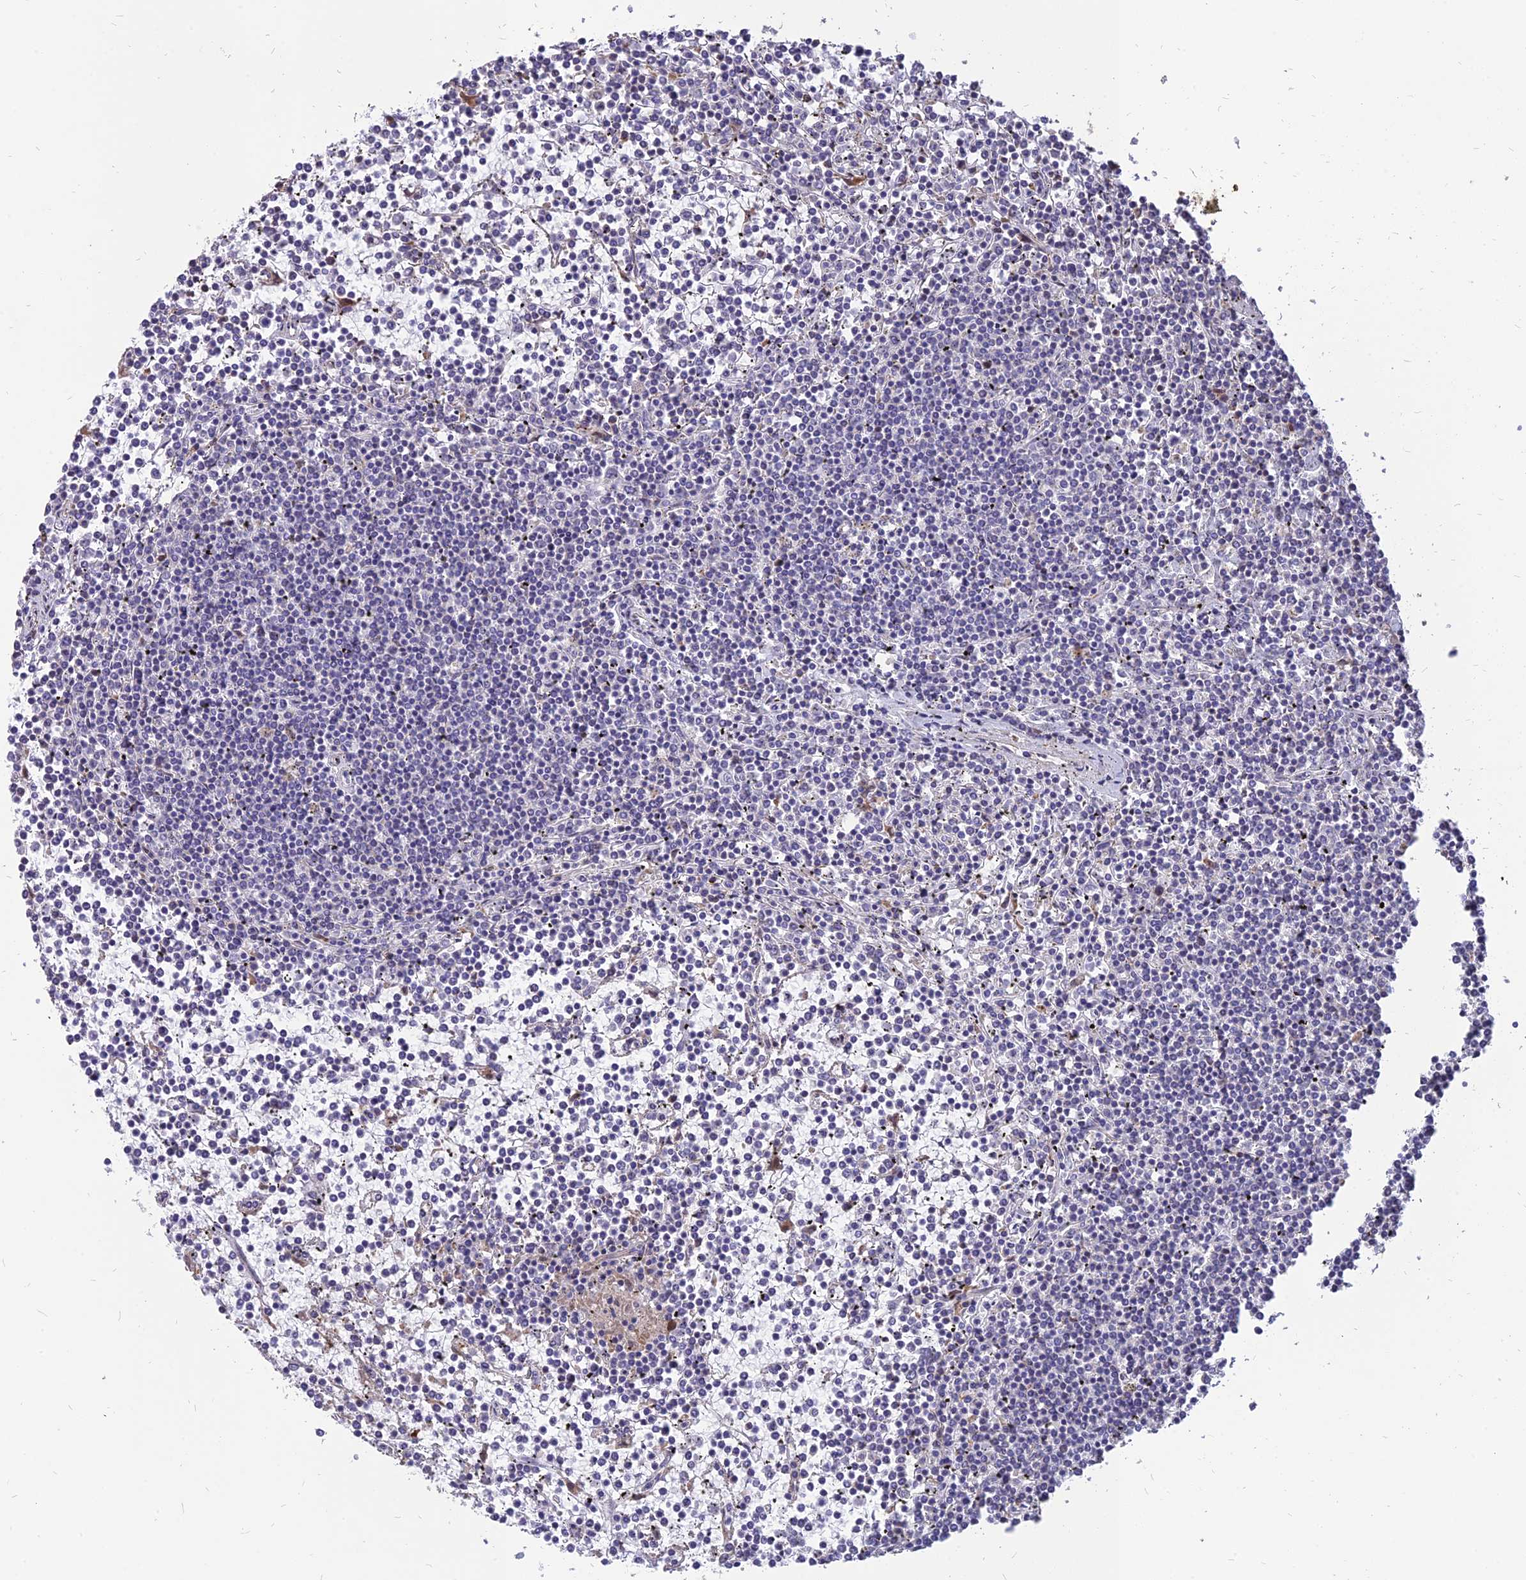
{"staining": {"intensity": "negative", "quantity": "none", "location": "none"}, "tissue": "lymphoma", "cell_type": "Tumor cells", "image_type": "cancer", "snomed": [{"axis": "morphology", "description": "Malignant lymphoma, non-Hodgkin's type, Low grade"}, {"axis": "topography", "description": "Spleen"}], "caption": "Immunohistochemical staining of human low-grade malignant lymphoma, non-Hodgkin's type reveals no significant staining in tumor cells.", "gene": "ST3GAL6", "patient": {"sex": "female", "age": 19}}